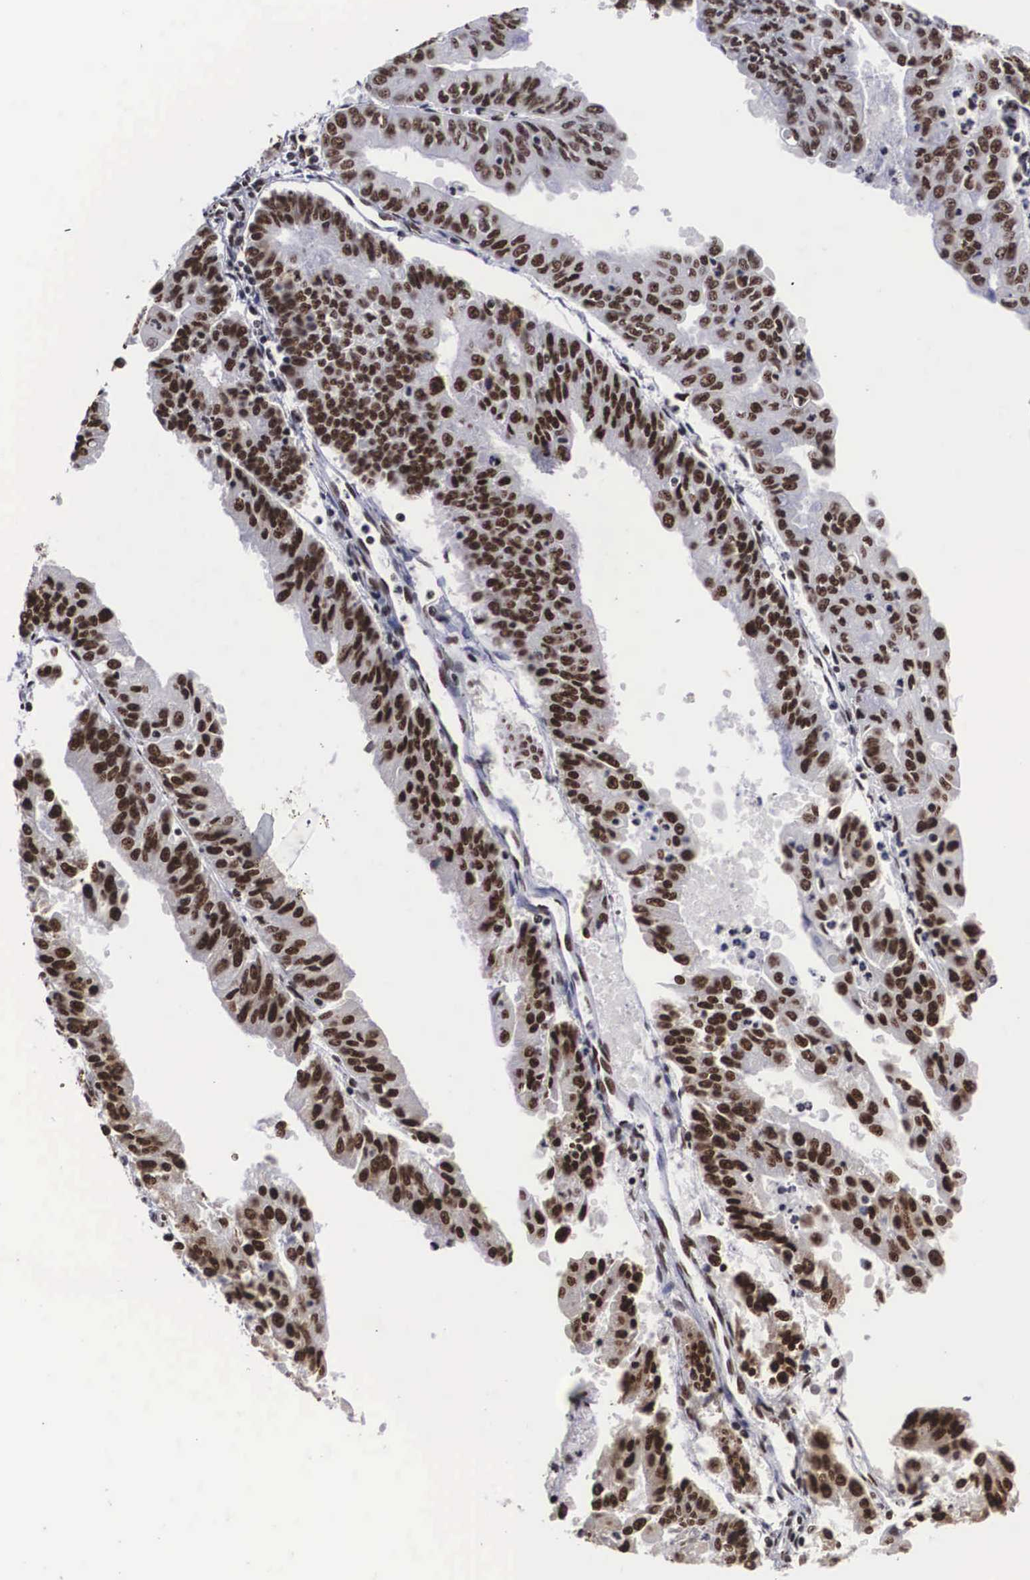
{"staining": {"intensity": "moderate", "quantity": ">75%", "location": "nuclear"}, "tissue": "endometrial cancer", "cell_type": "Tumor cells", "image_type": "cancer", "snomed": [{"axis": "morphology", "description": "Adenocarcinoma, NOS"}, {"axis": "topography", "description": "Endometrium"}], "caption": "Human endometrial cancer stained with a protein marker shows moderate staining in tumor cells.", "gene": "ACIN1", "patient": {"sex": "female", "age": 79}}